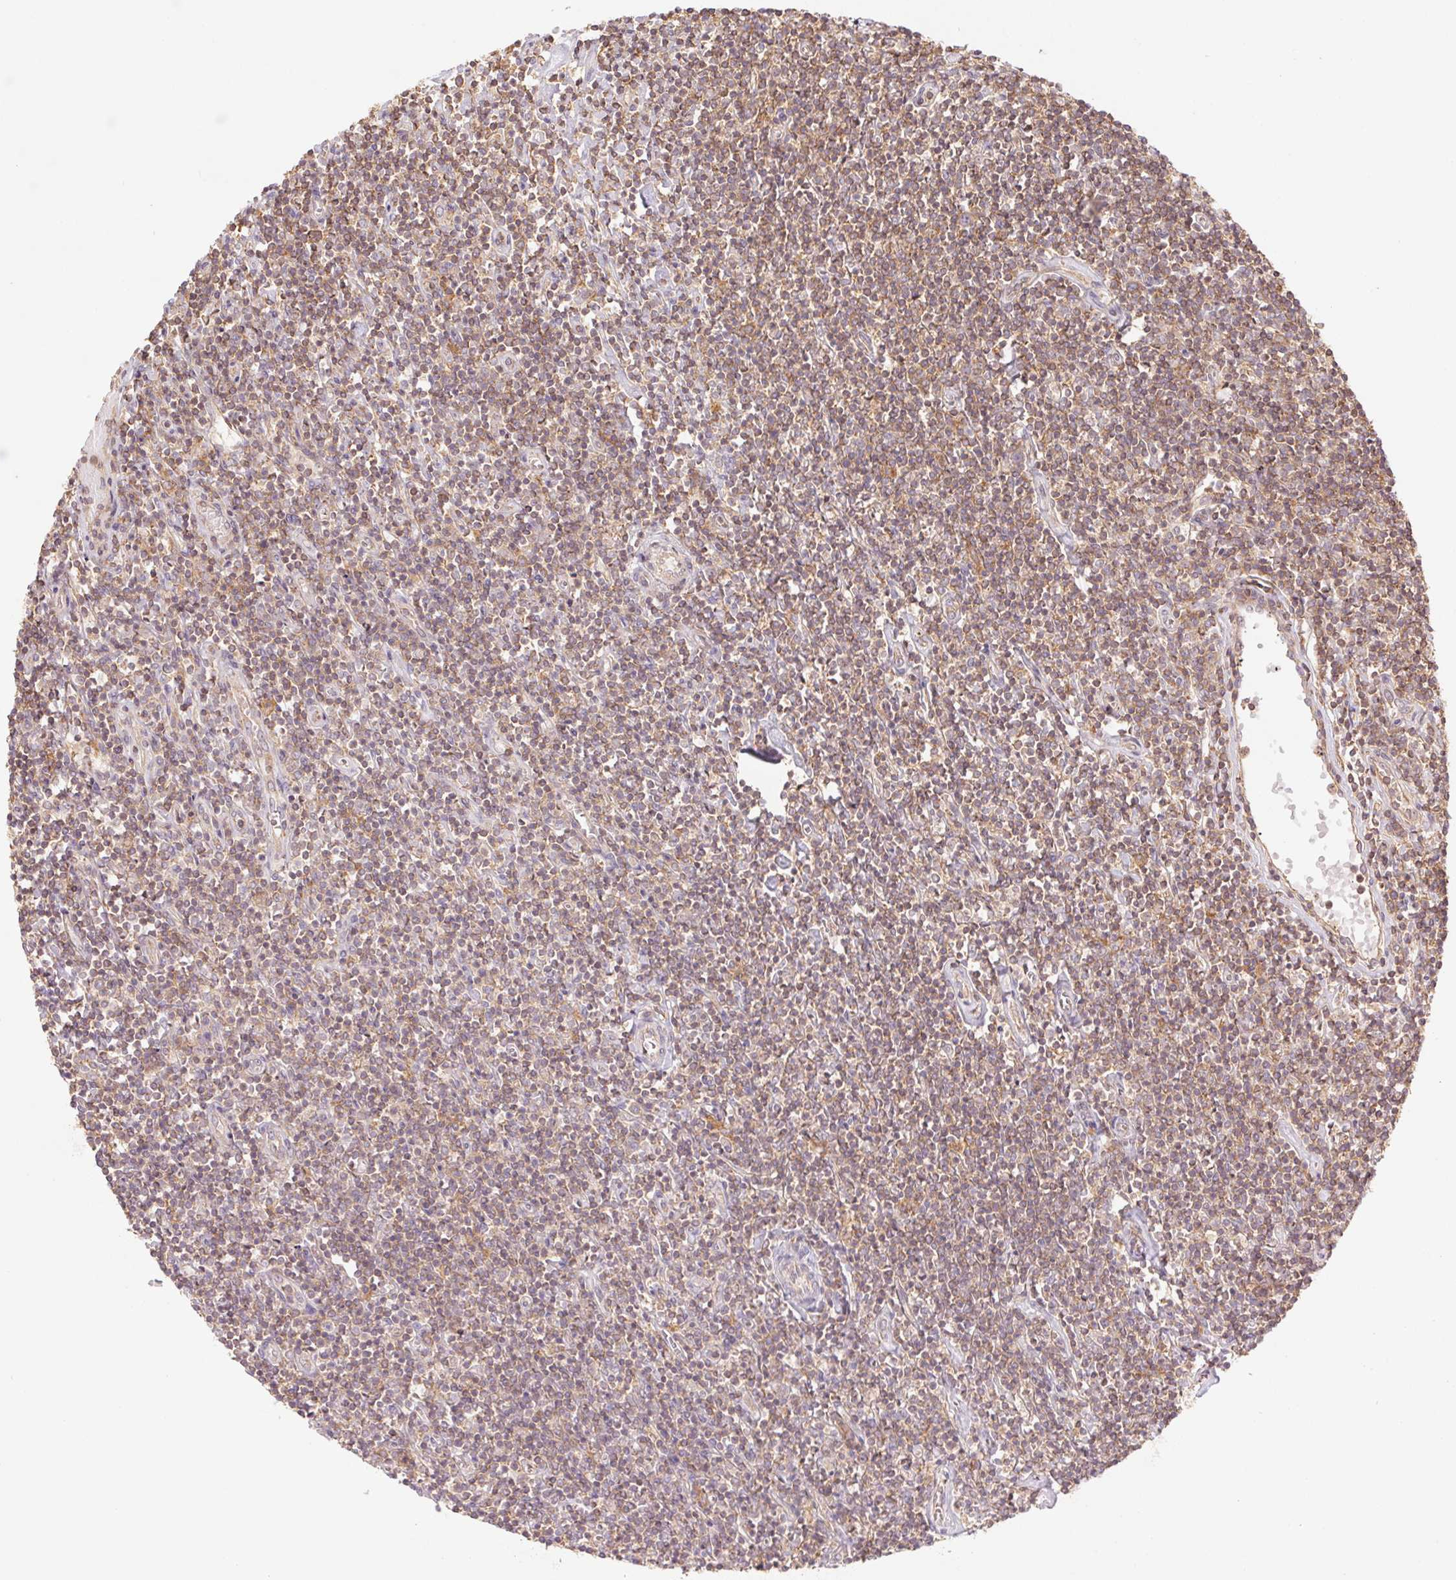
{"staining": {"intensity": "weak", "quantity": "25%-75%", "location": "cytoplasmic/membranous"}, "tissue": "lymphoma", "cell_type": "Tumor cells", "image_type": "cancer", "snomed": [{"axis": "morphology", "description": "Hodgkin's disease, NOS"}, {"axis": "topography", "description": "Lymph node"}], "caption": "Immunohistochemistry (IHC) of Hodgkin's disease demonstrates low levels of weak cytoplasmic/membranous staining in about 25%-75% of tumor cells.", "gene": "TUBA3D", "patient": {"sex": "male", "age": 40}}